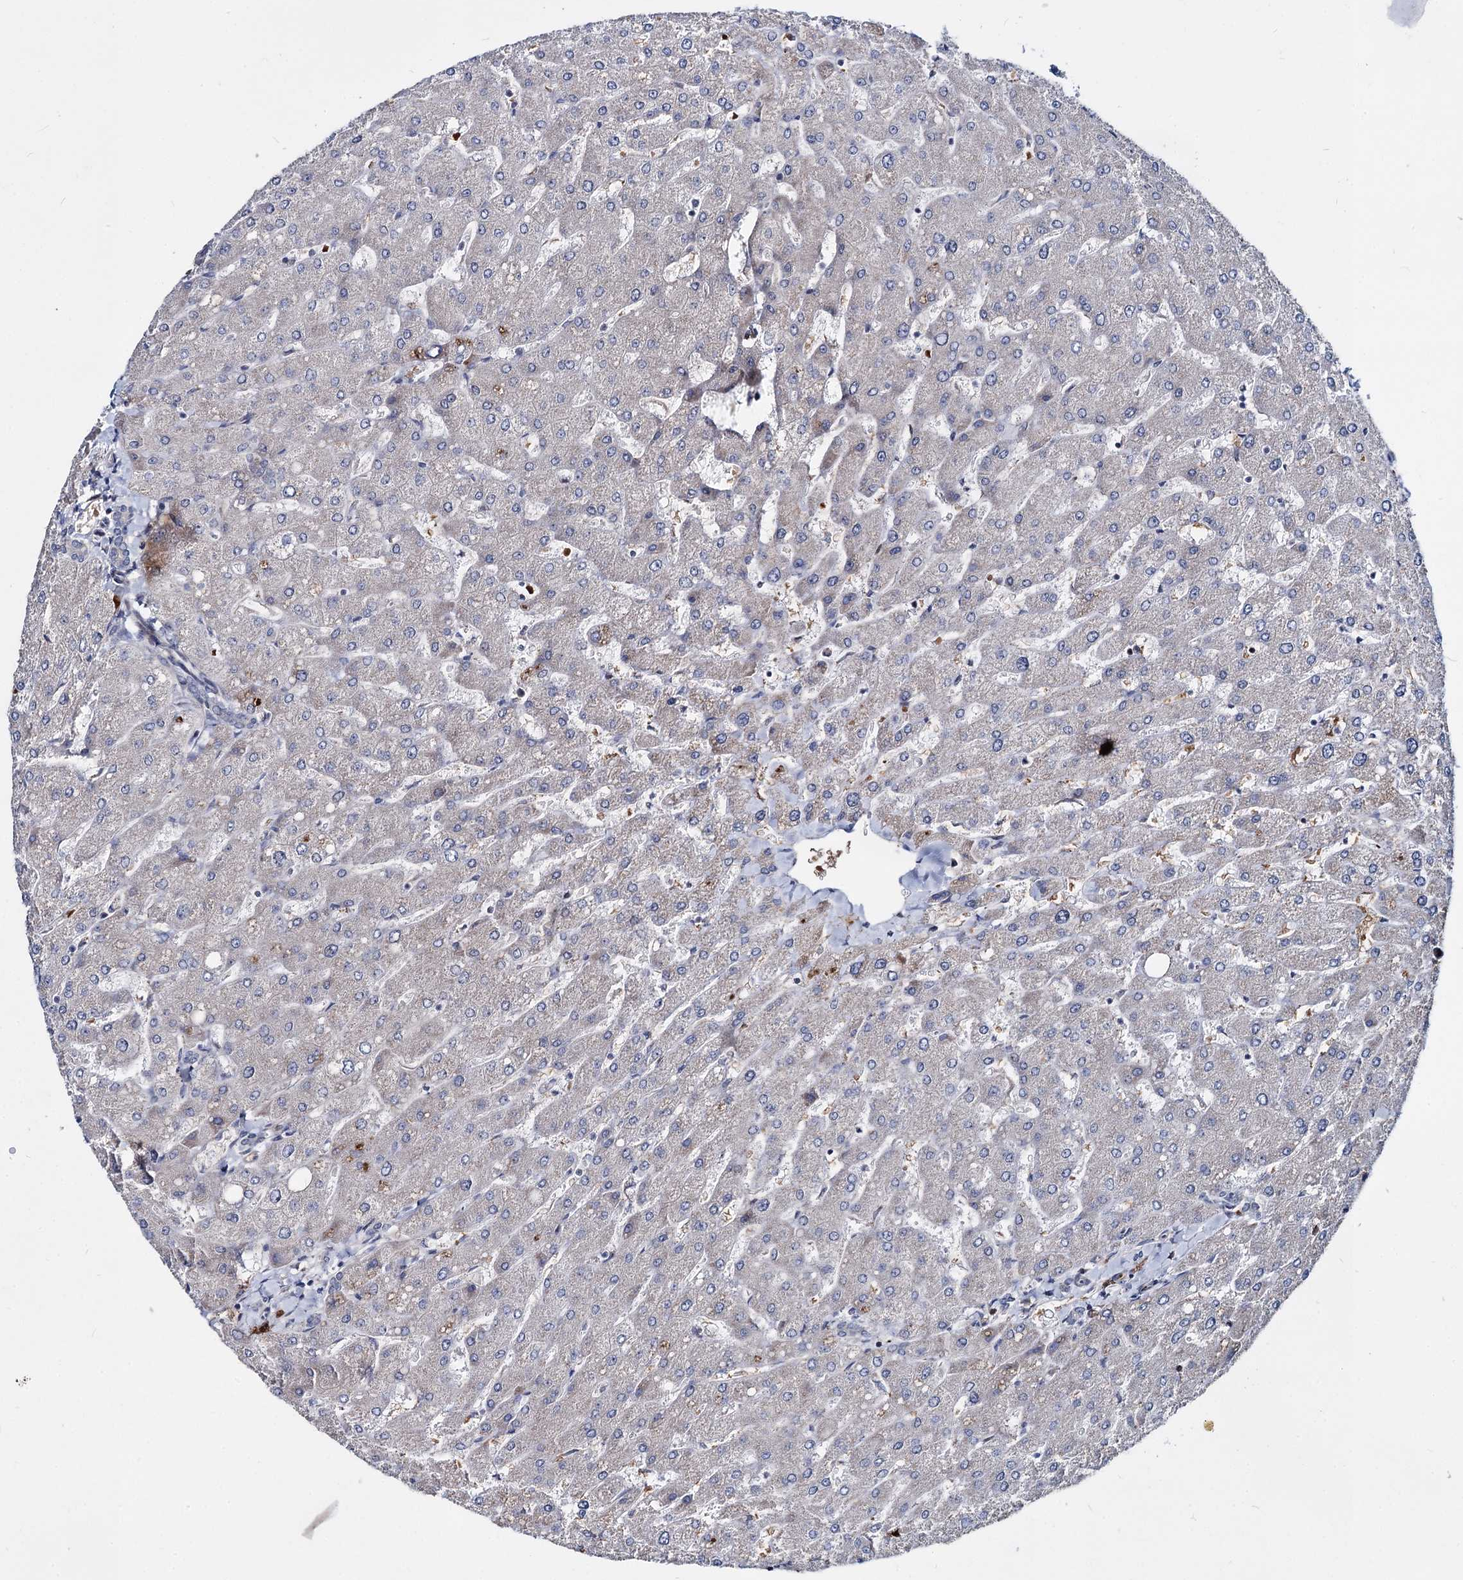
{"staining": {"intensity": "negative", "quantity": "none", "location": "none"}, "tissue": "liver", "cell_type": "Cholangiocytes", "image_type": "normal", "snomed": [{"axis": "morphology", "description": "Normal tissue, NOS"}, {"axis": "topography", "description": "Liver"}], "caption": "This is an IHC photomicrograph of unremarkable human liver. There is no positivity in cholangiocytes.", "gene": "RNF6", "patient": {"sex": "male", "age": 55}}